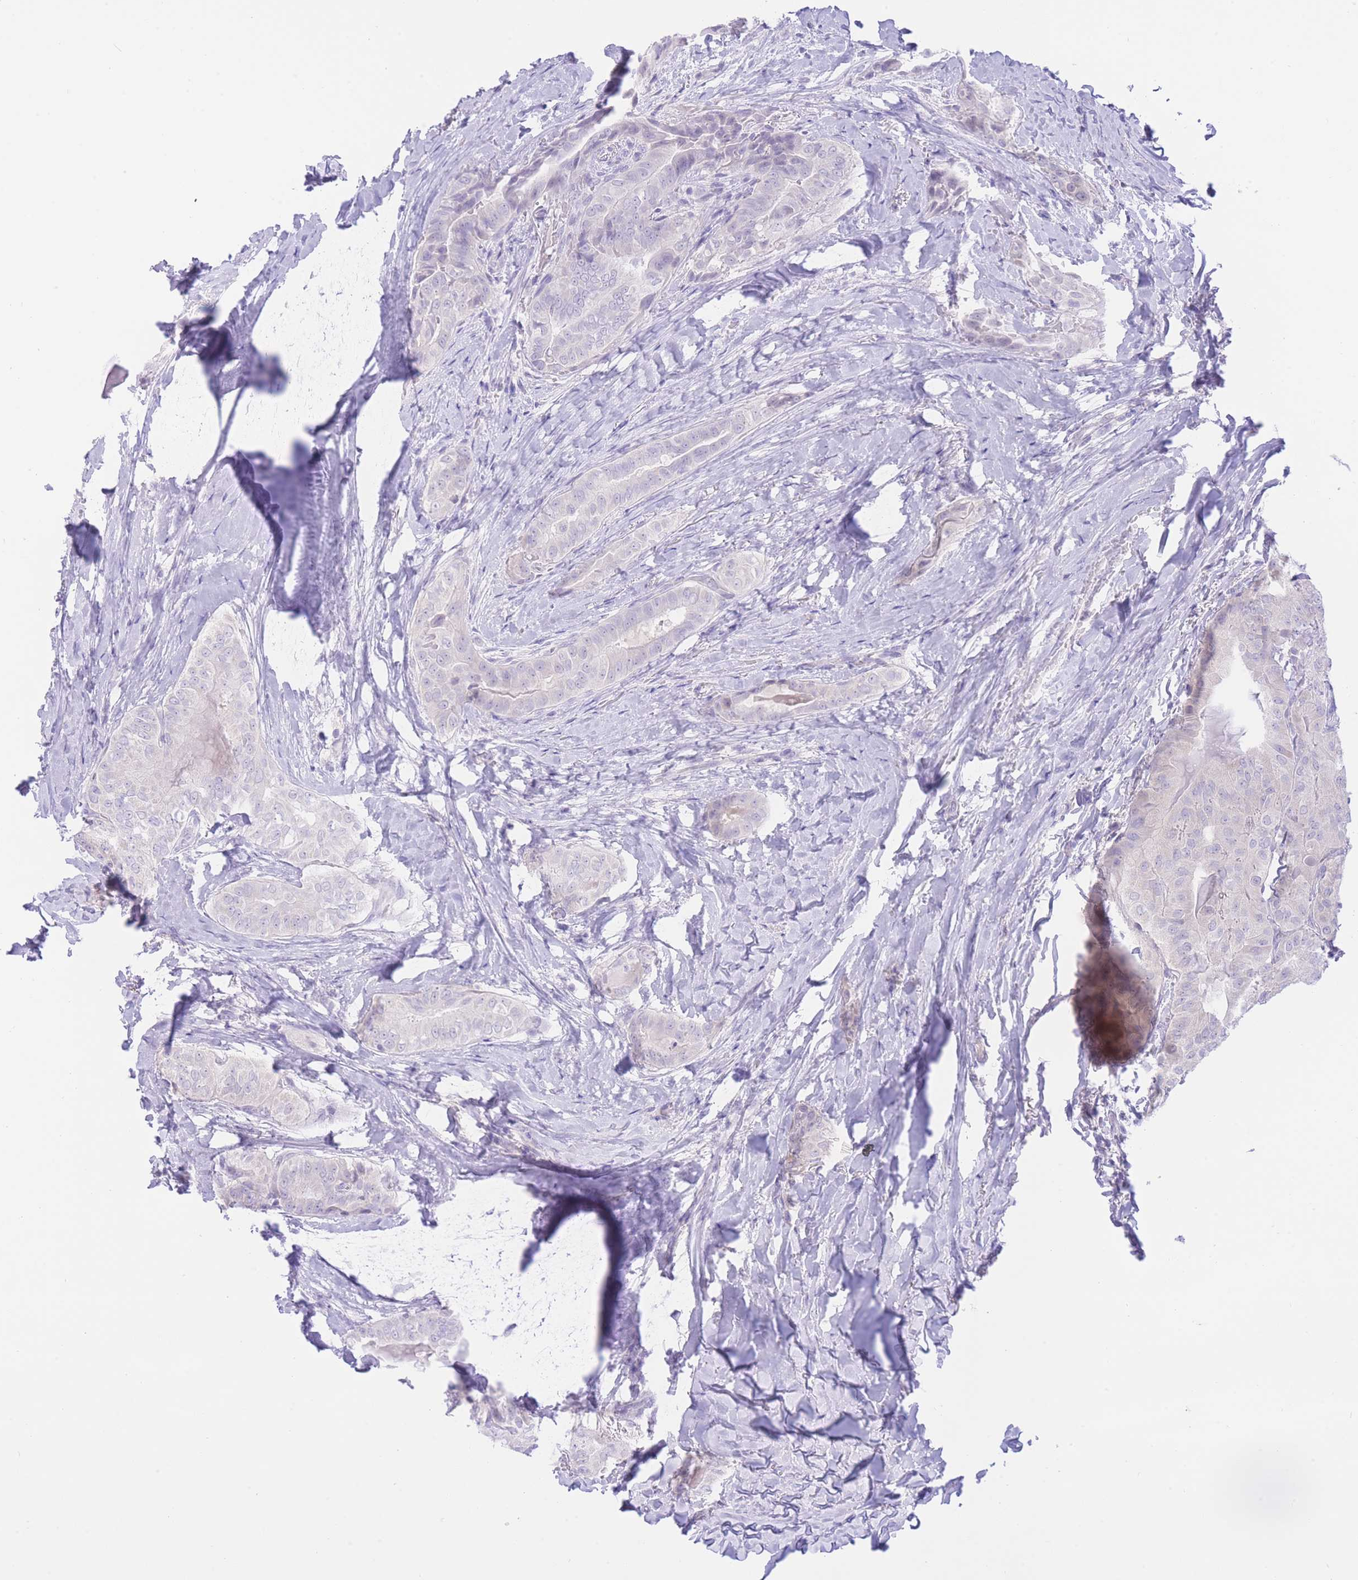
{"staining": {"intensity": "negative", "quantity": "none", "location": "none"}, "tissue": "thyroid cancer", "cell_type": "Tumor cells", "image_type": "cancer", "snomed": [{"axis": "morphology", "description": "Papillary adenocarcinoma, NOS"}, {"axis": "topography", "description": "Thyroid gland"}], "caption": "Immunohistochemistry image of neoplastic tissue: thyroid cancer (papillary adenocarcinoma) stained with DAB reveals no significant protein positivity in tumor cells. (Brightfield microscopy of DAB (3,3'-diaminobenzidine) immunohistochemistry (IHC) at high magnification).", "gene": "ZNF212", "patient": {"sex": "female", "age": 68}}